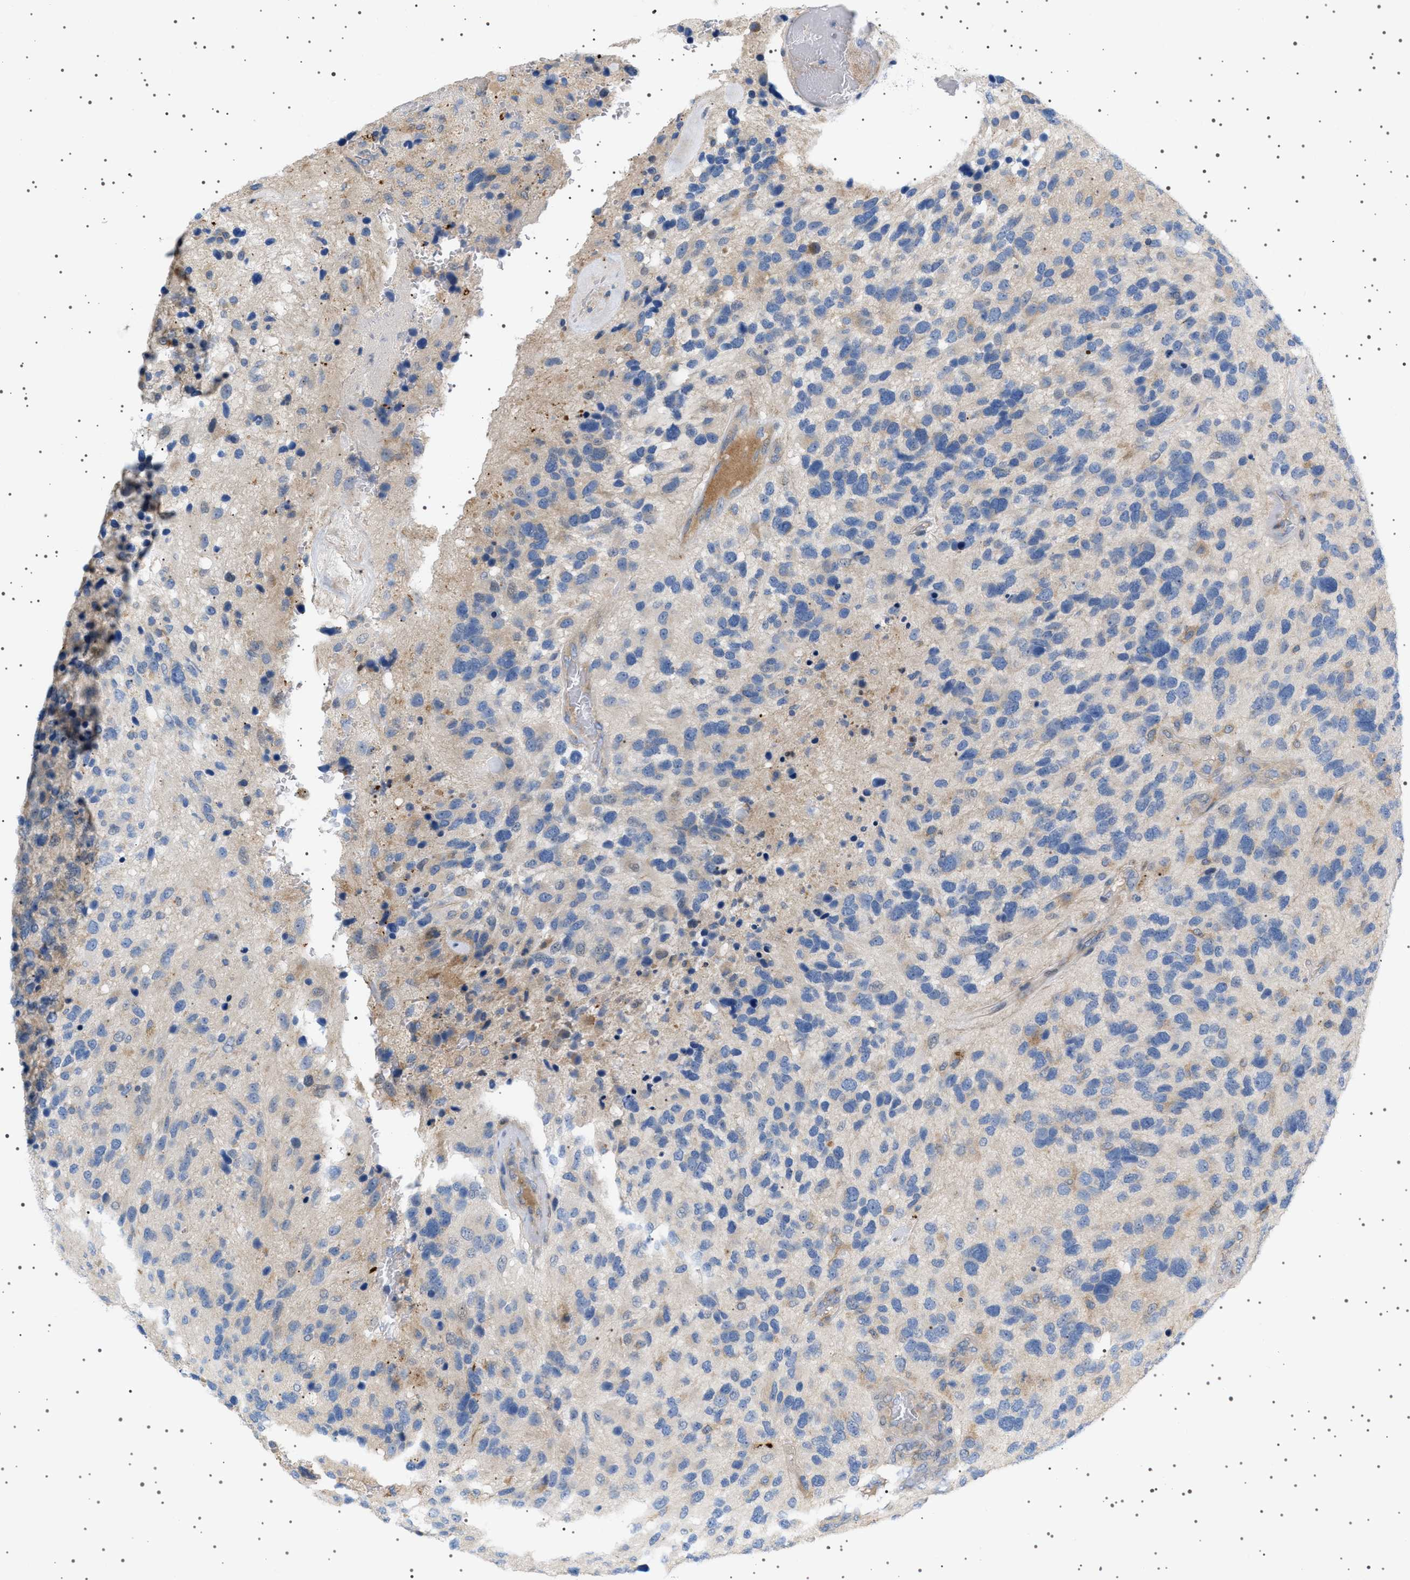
{"staining": {"intensity": "negative", "quantity": "none", "location": "none"}, "tissue": "glioma", "cell_type": "Tumor cells", "image_type": "cancer", "snomed": [{"axis": "morphology", "description": "Glioma, malignant, High grade"}, {"axis": "topography", "description": "Brain"}], "caption": "There is no significant positivity in tumor cells of glioma.", "gene": "ADCY10", "patient": {"sex": "female", "age": 58}}